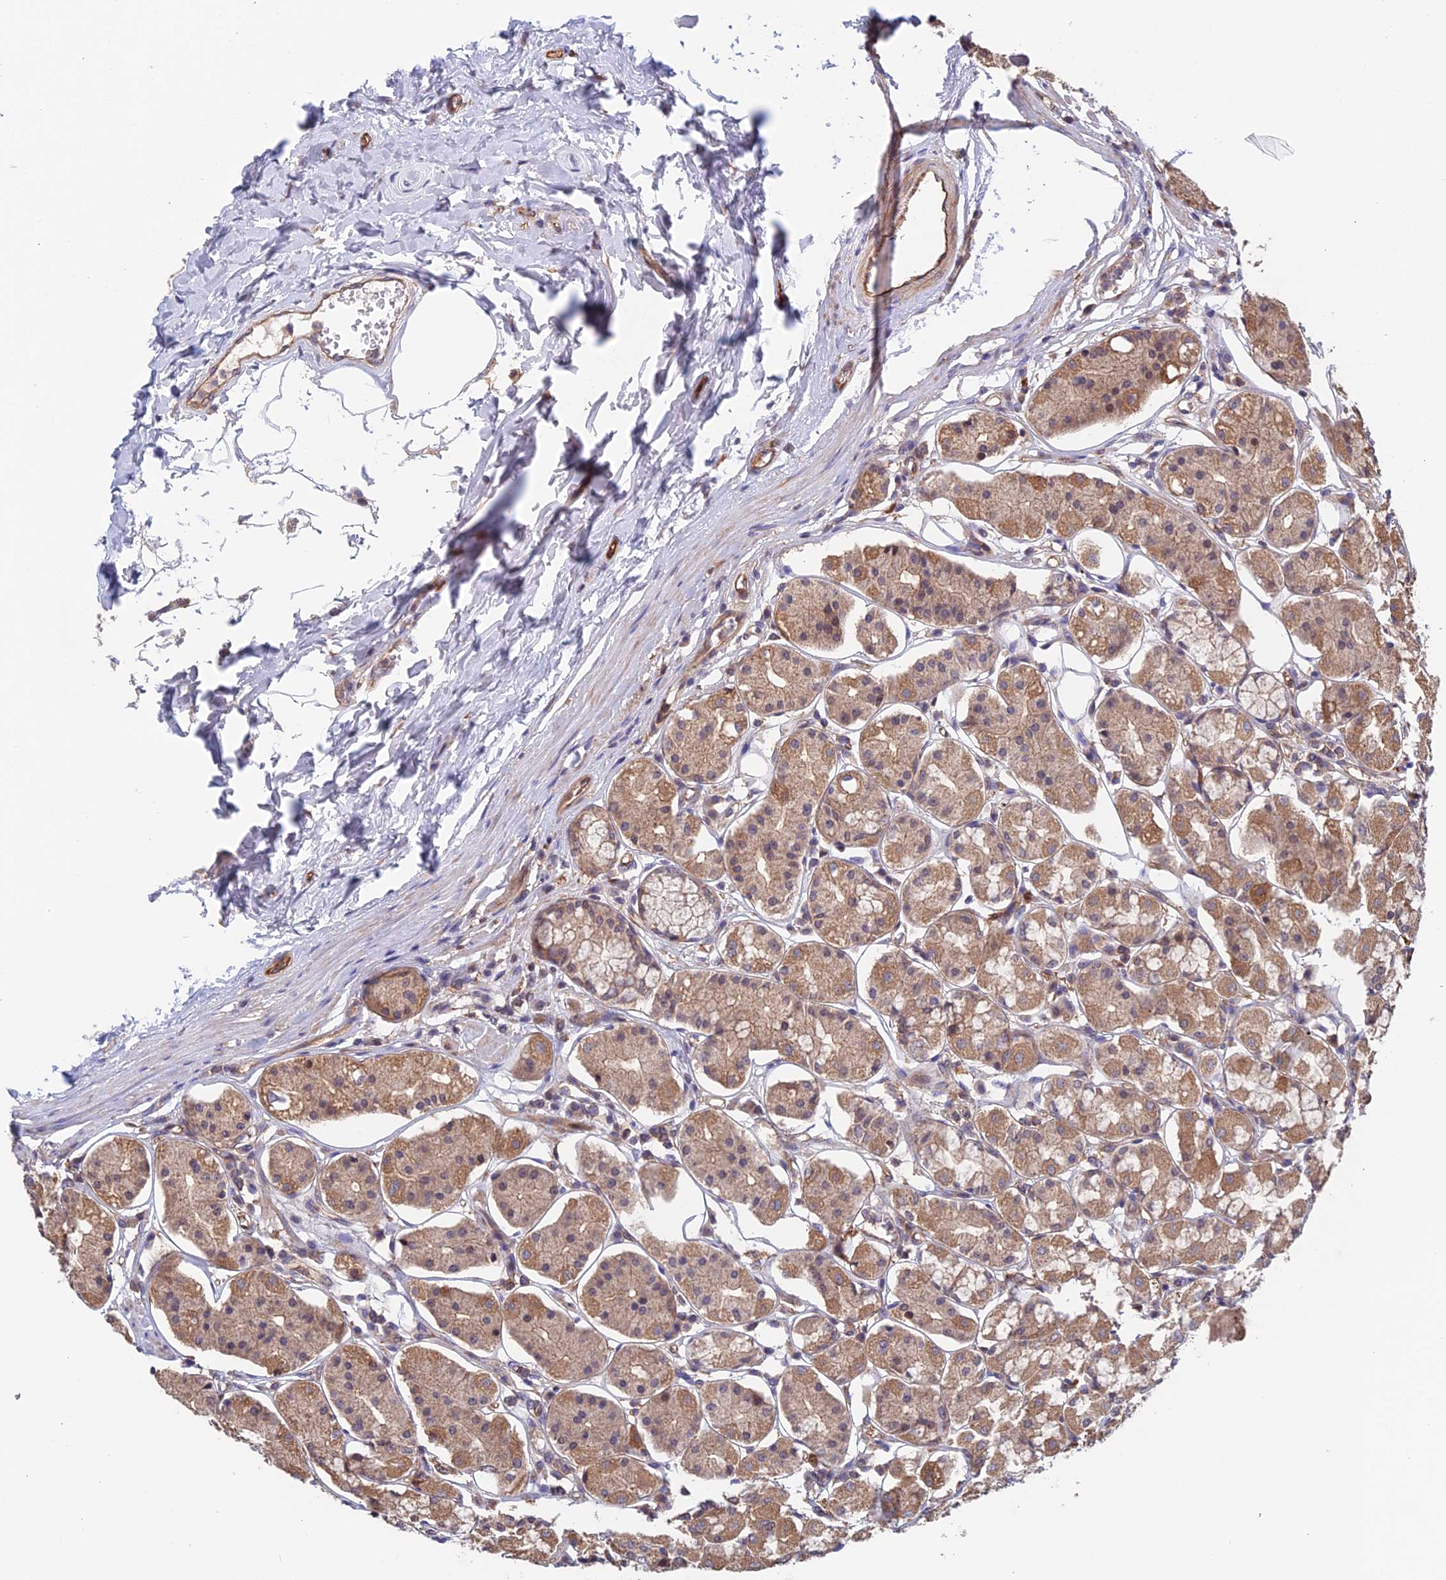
{"staining": {"intensity": "moderate", "quantity": ">75%", "location": "cytoplasmic/membranous"}, "tissue": "stomach", "cell_type": "Glandular cells", "image_type": "normal", "snomed": [{"axis": "morphology", "description": "Normal tissue, NOS"}, {"axis": "topography", "description": "Stomach, lower"}], "caption": "Glandular cells demonstrate moderate cytoplasmic/membranous staining in about >75% of cells in normal stomach.", "gene": "NUDT16L1", "patient": {"sex": "female", "age": 56}}